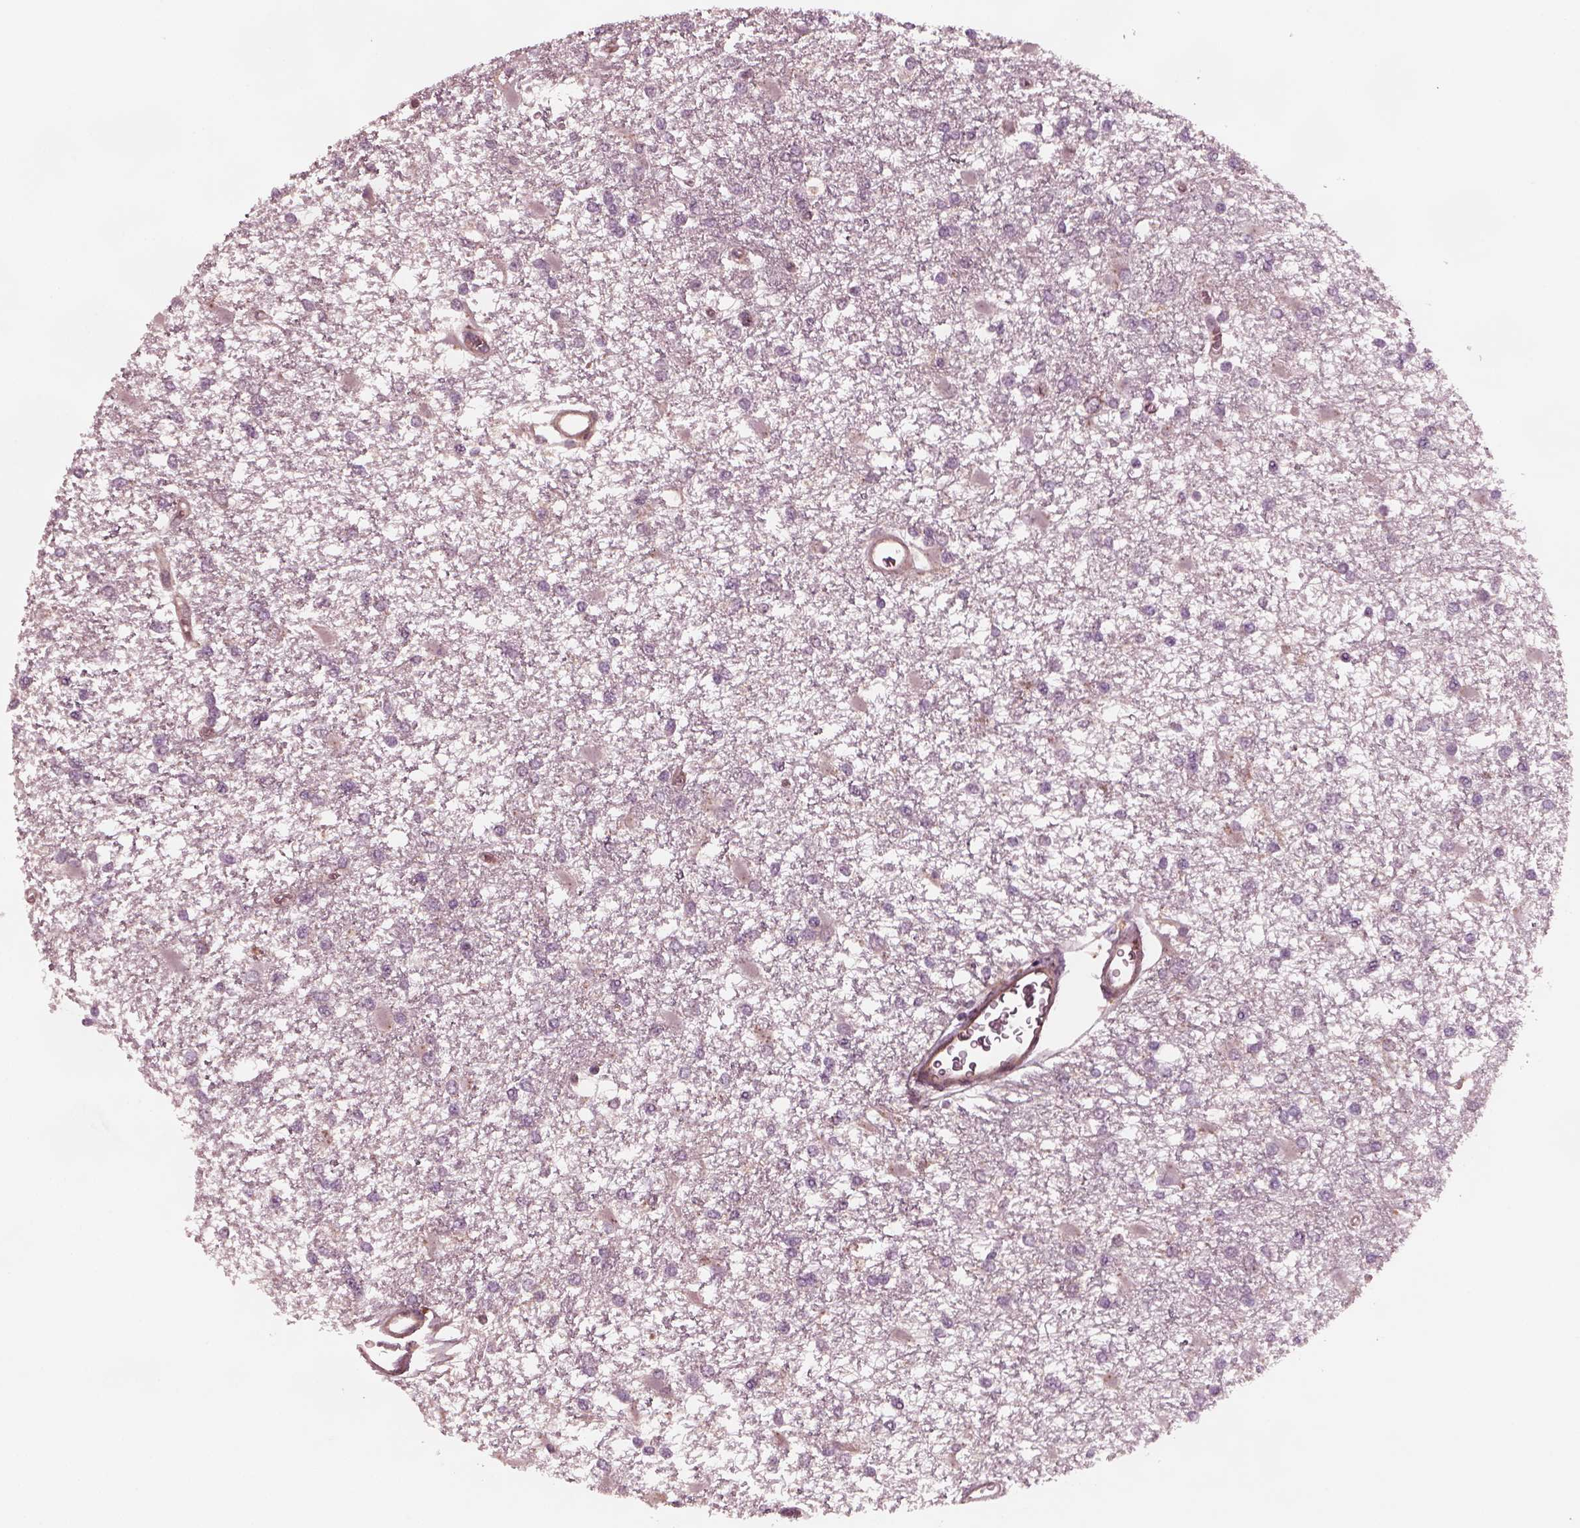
{"staining": {"intensity": "negative", "quantity": "none", "location": "none"}, "tissue": "glioma", "cell_type": "Tumor cells", "image_type": "cancer", "snomed": [{"axis": "morphology", "description": "Glioma, malignant, High grade"}, {"axis": "topography", "description": "Cerebral cortex"}], "caption": "IHC photomicrograph of neoplastic tissue: glioma stained with DAB shows no significant protein positivity in tumor cells.", "gene": "TUBG1", "patient": {"sex": "male", "age": 79}}